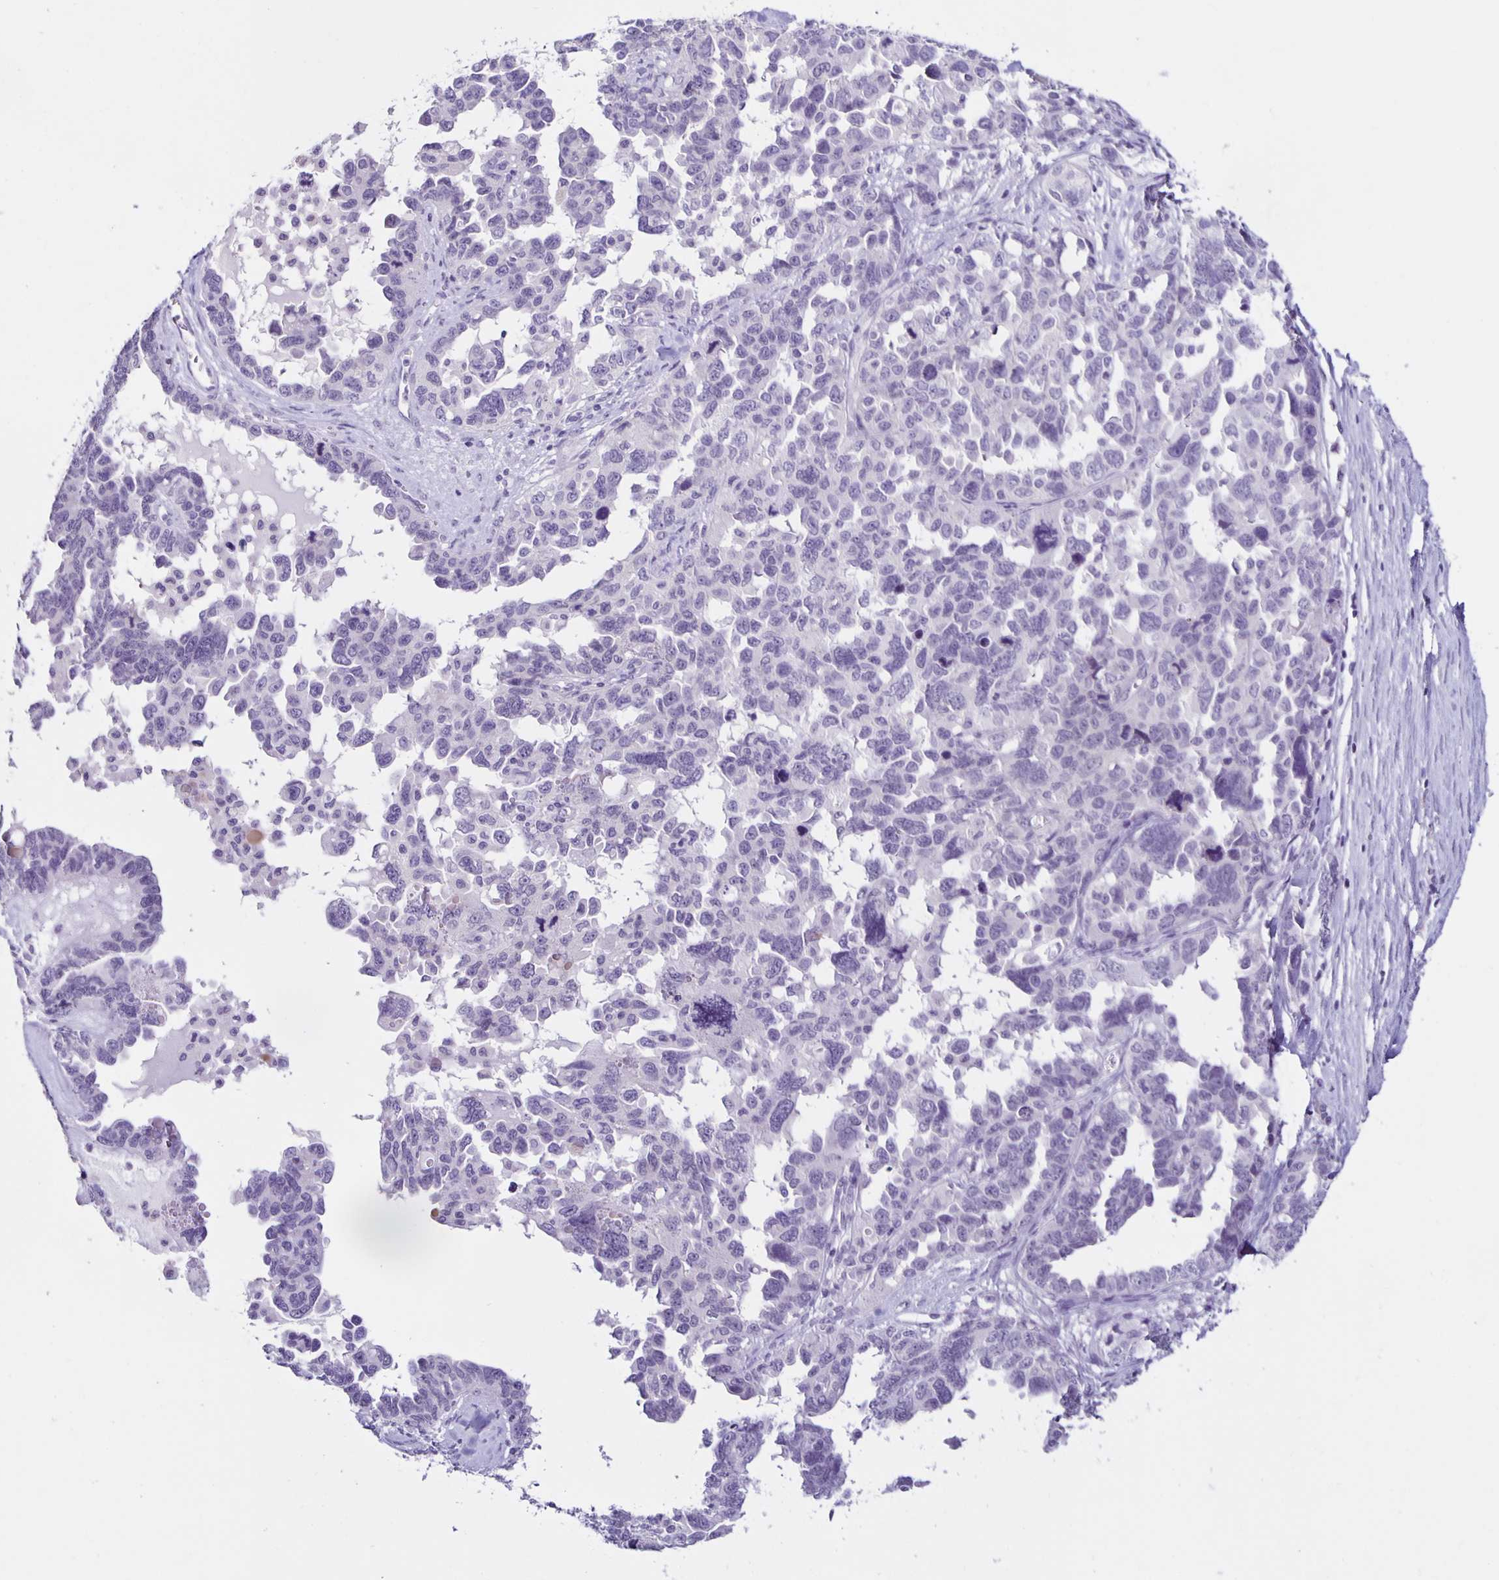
{"staining": {"intensity": "negative", "quantity": "none", "location": "none"}, "tissue": "ovarian cancer", "cell_type": "Tumor cells", "image_type": "cancer", "snomed": [{"axis": "morphology", "description": "Cystadenocarcinoma, serous, NOS"}, {"axis": "topography", "description": "Ovary"}], "caption": "Human ovarian cancer (serous cystadenocarcinoma) stained for a protein using immunohistochemistry (IHC) shows no staining in tumor cells.", "gene": "SLC12A3", "patient": {"sex": "female", "age": 69}}